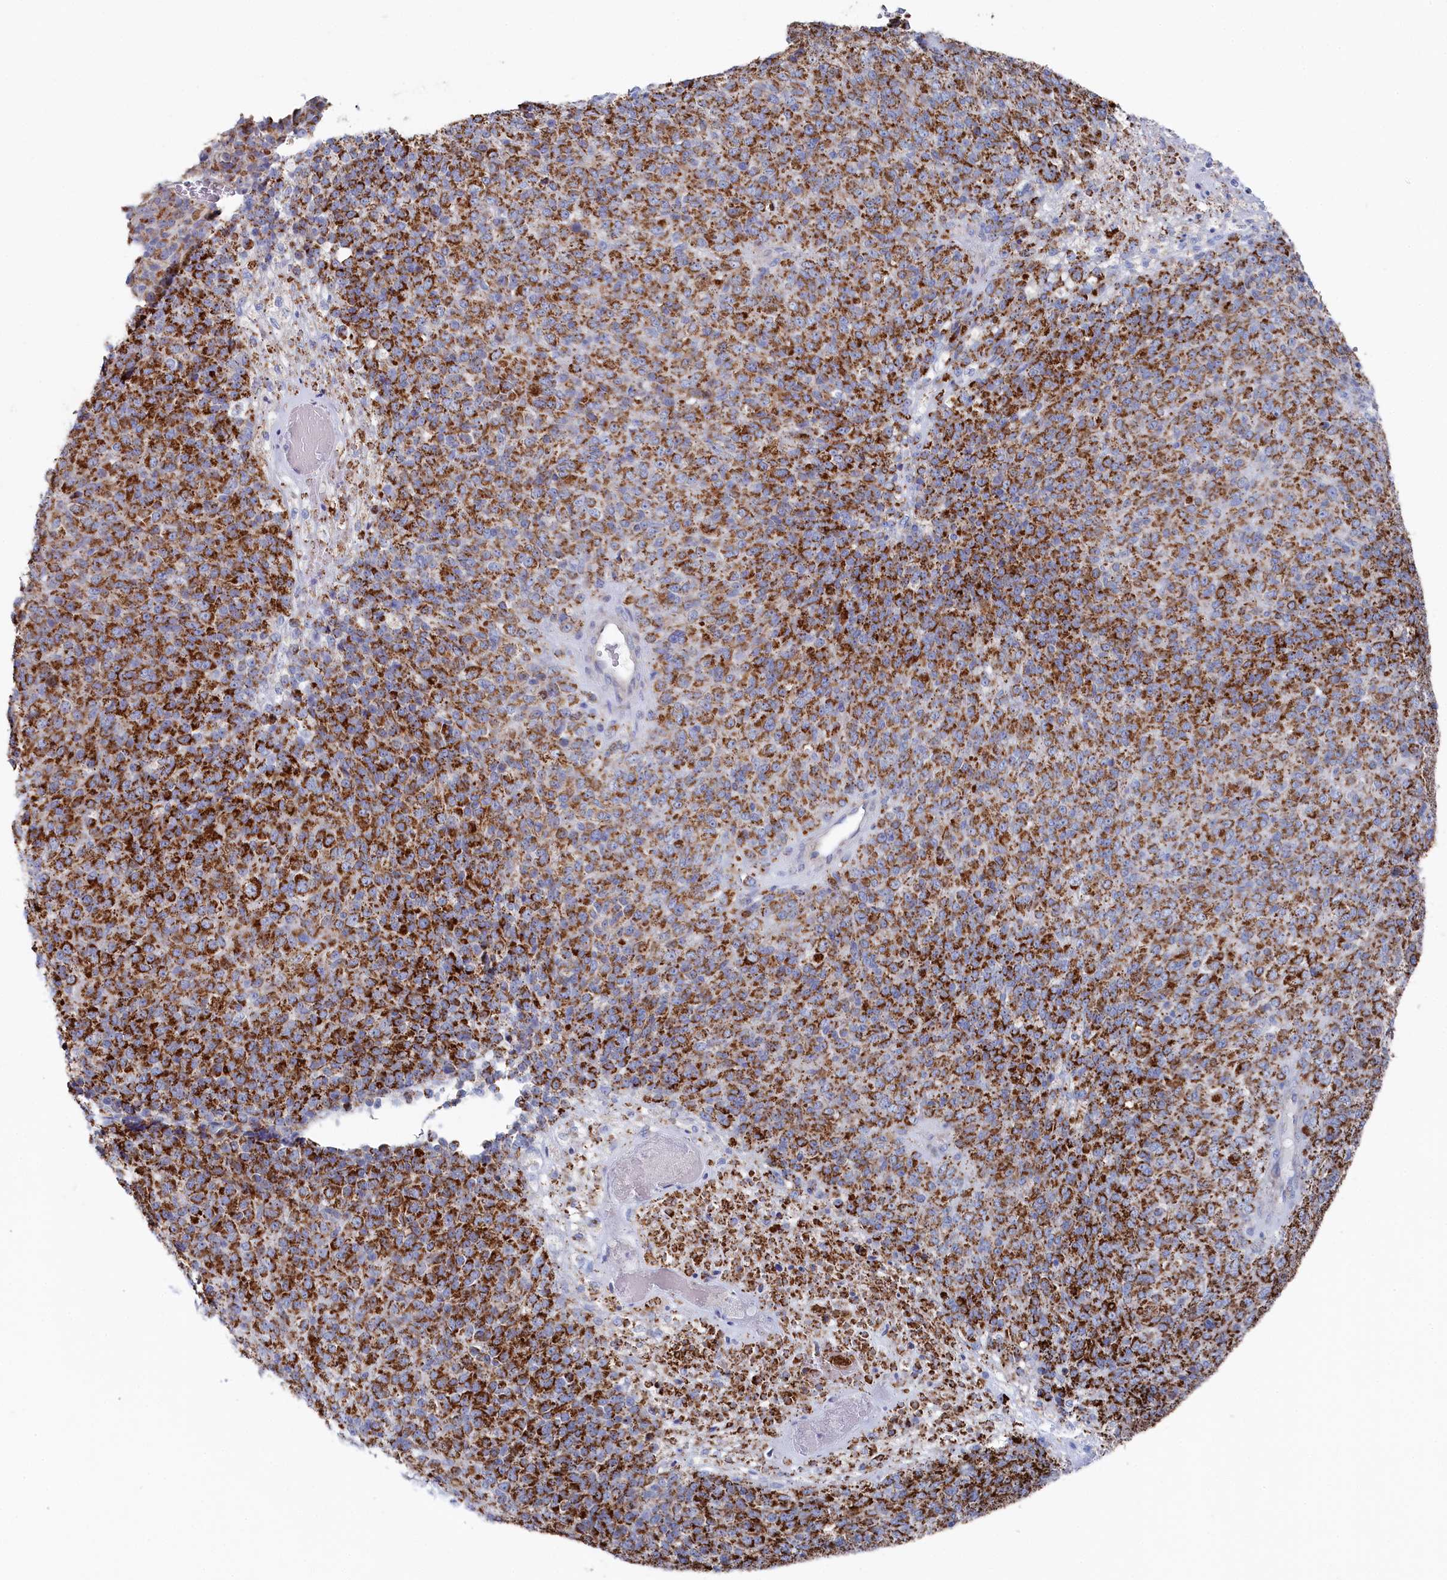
{"staining": {"intensity": "strong", "quantity": ">75%", "location": "cytoplasmic/membranous"}, "tissue": "melanoma", "cell_type": "Tumor cells", "image_type": "cancer", "snomed": [{"axis": "morphology", "description": "Malignant melanoma, Metastatic site"}, {"axis": "topography", "description": "Brain"}], "caption": "Protein staining of malignant melanoma (metastatic site) tissue demonstrates strong cytoplasmic/membranous positivity in about >75% of tumor cells.", "gene": "GLS2", "patient": {"sex": "female", "age": 56}}